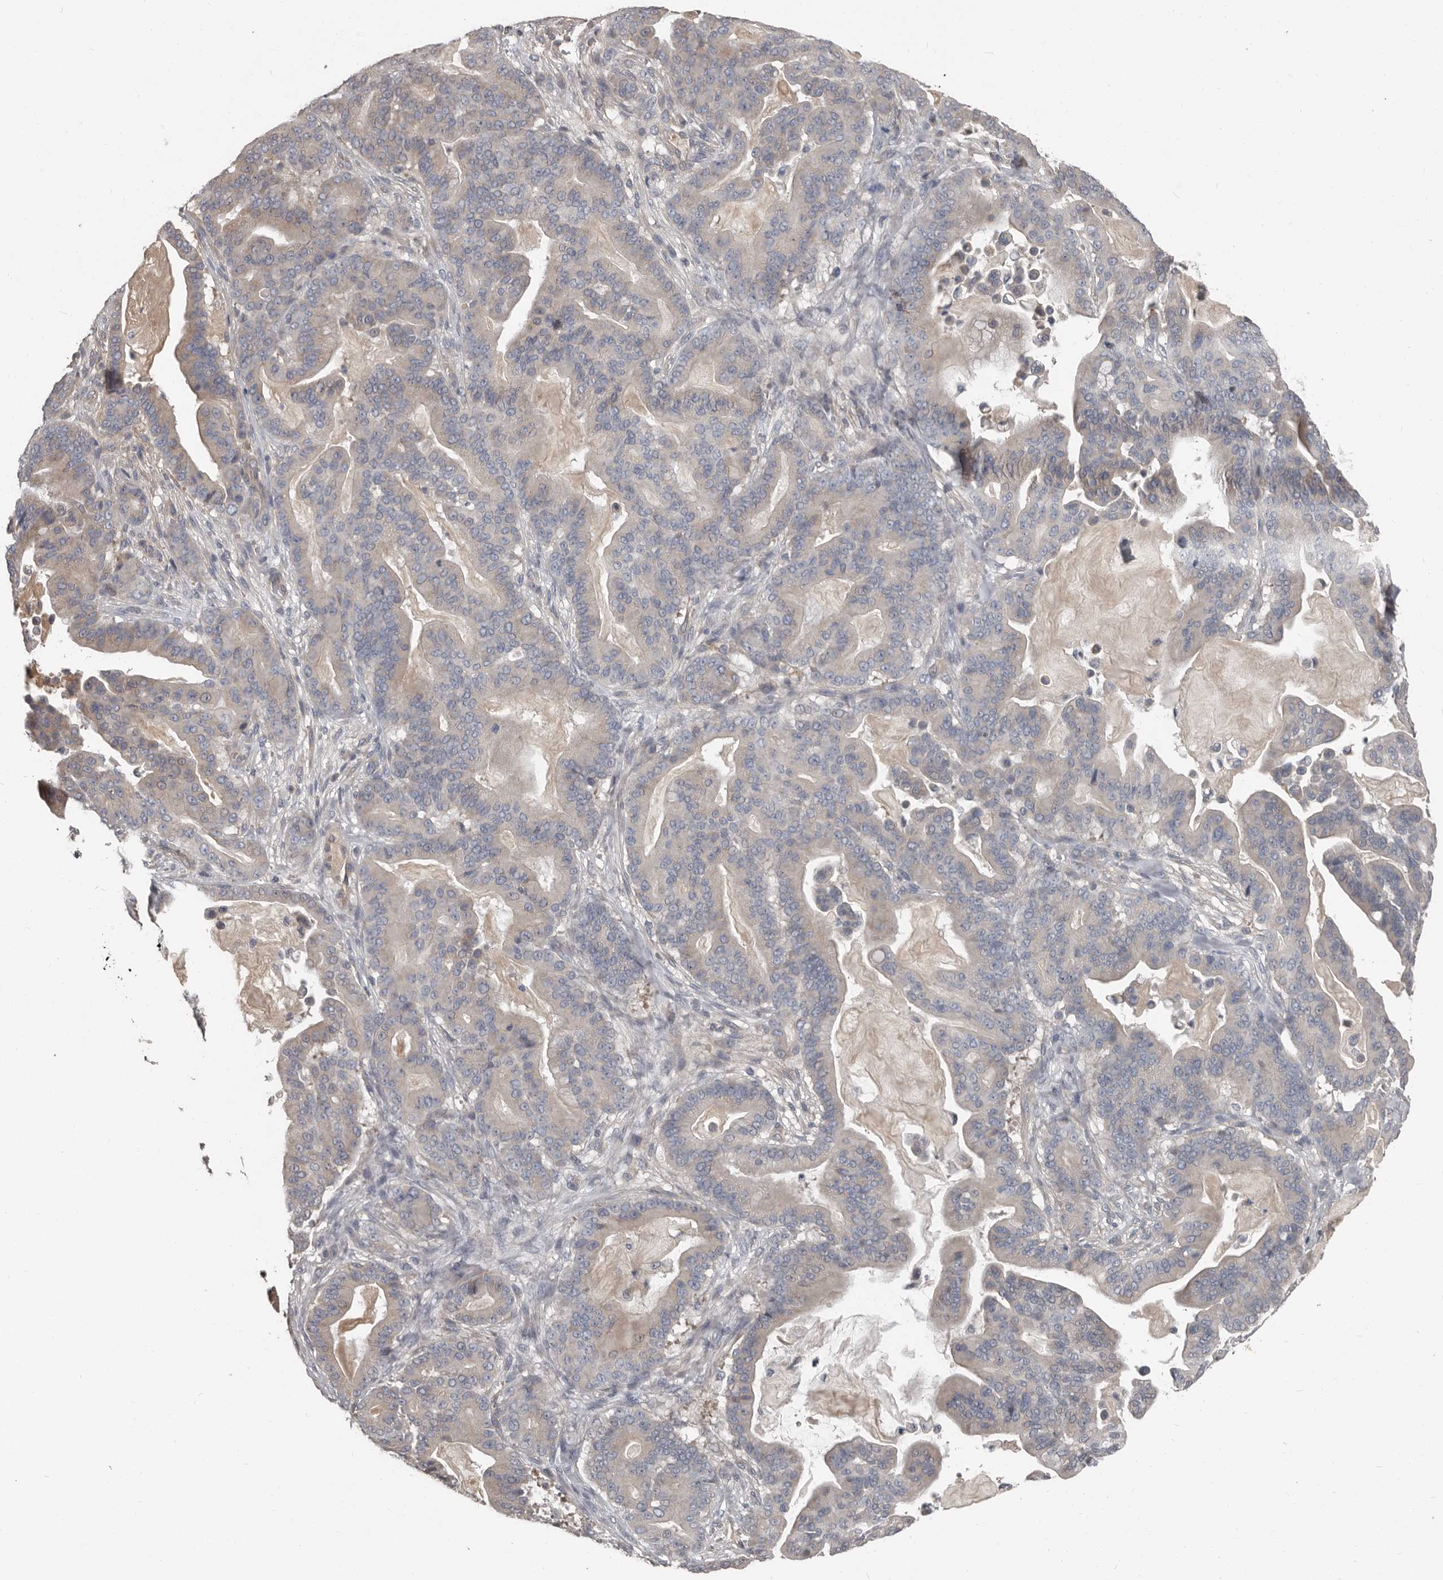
{"staining": {"intensity": "weak", "quantity": "<25%", "location": "cytoplasmic/membranous"}, "tissue": "pancreatic cancer", "cell_type": "Tumor cells", "image_type": "cancer", "snomed": [{"axis": "morphology", "description": "Adenocarcinoma, NOS"}, {"axis": "topography", "description": "Pancreas"}], "caption": "Immunohistochemistry (IHC) of human pancreatic cancer exhibits no staining in tumor cells.", "gene": "CA6", "patient": {"sex": "male", "age": 63}}